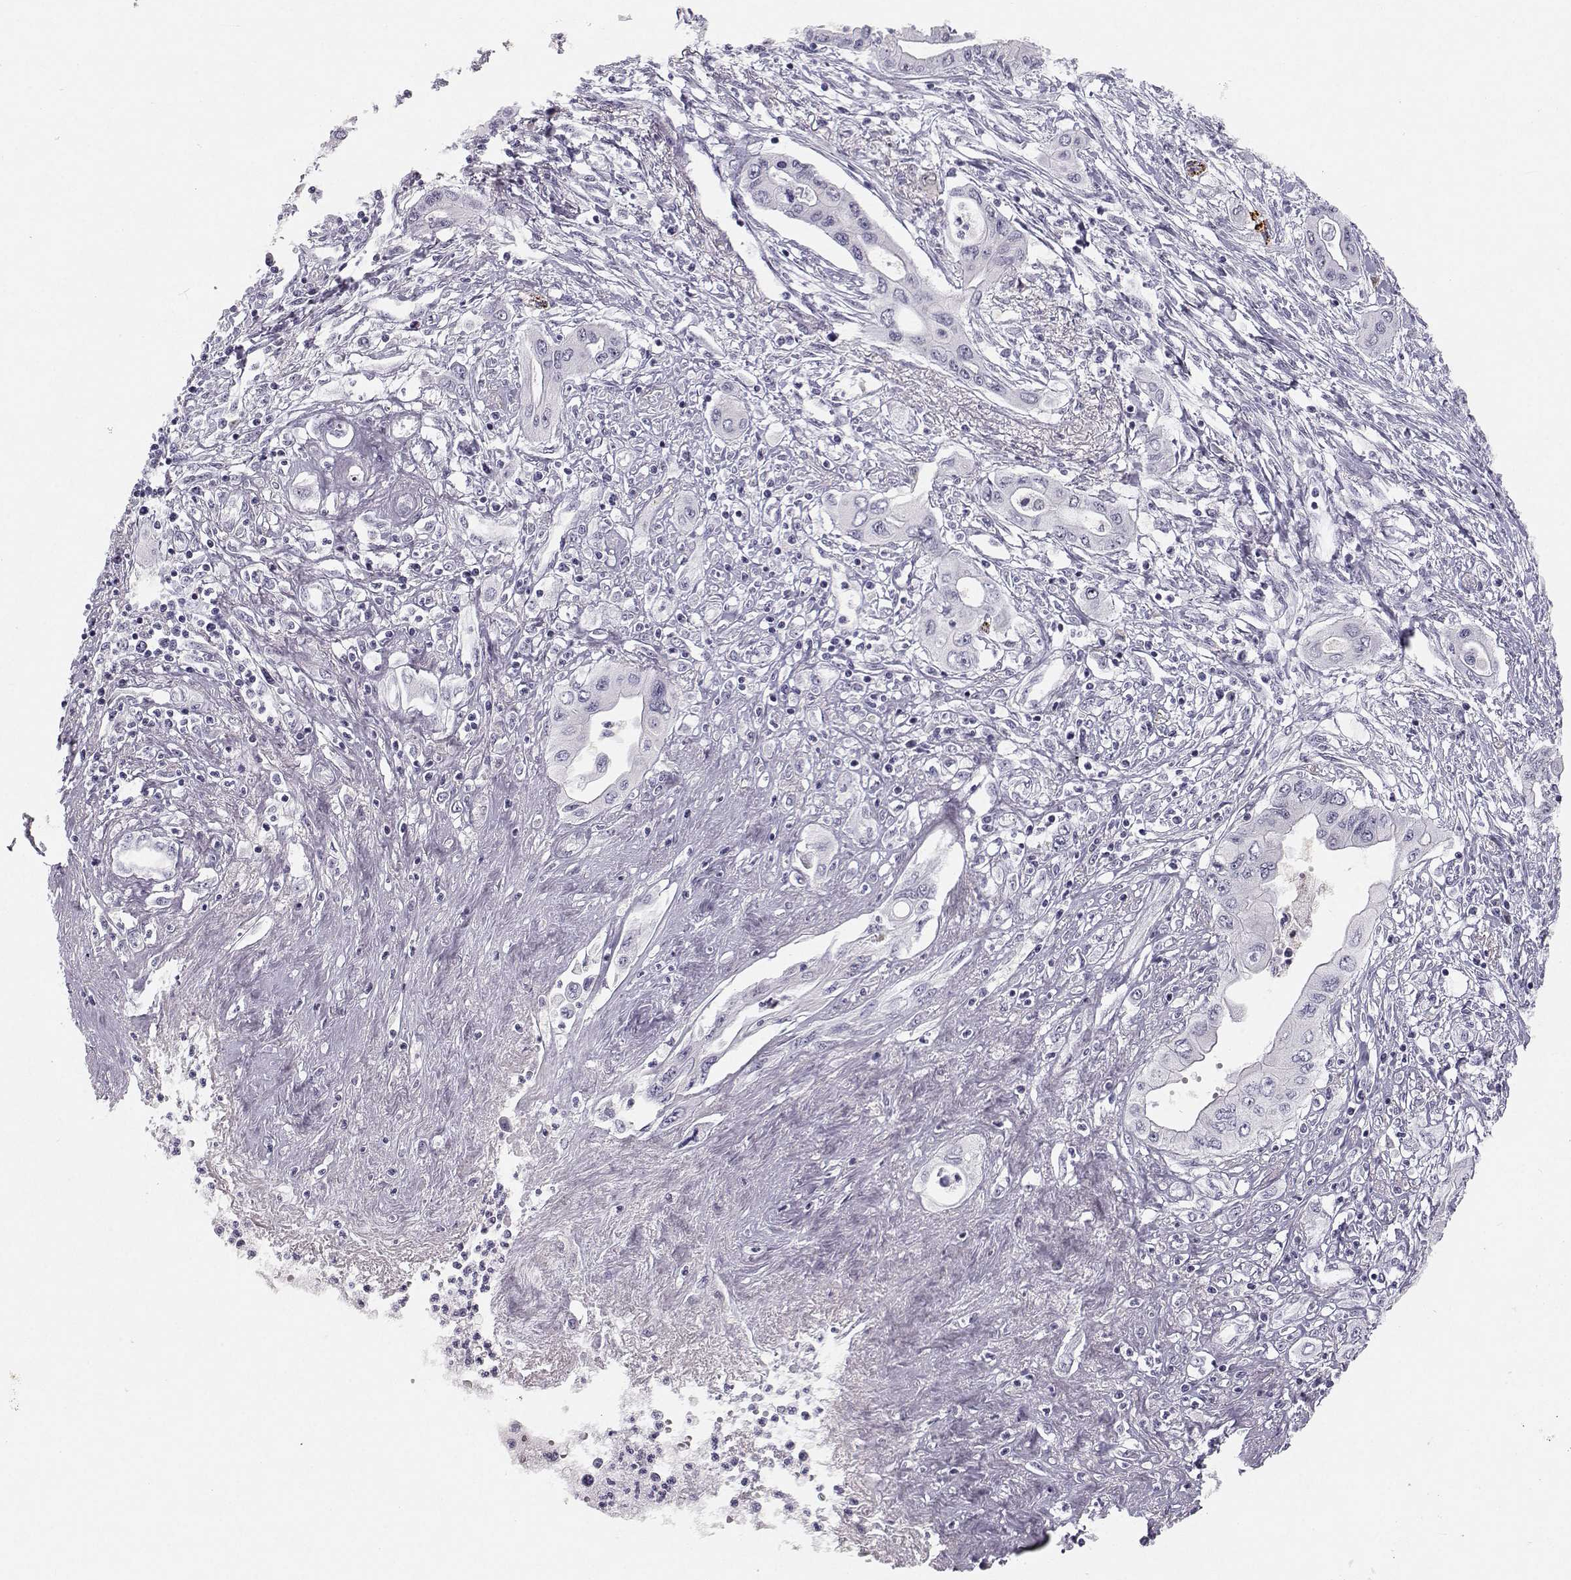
{"staining": {"intensity": "negative", "quantity": "none", "location": "none"}, "tissue": "pancreatic cancer", "cell_type": "Tumor cells", "image_type": "cancer", "snomed": [{"axis": "morphology", "description": "Adenocarcinoma, NOS"}, {"axis": "topography", "description": "Pancreas"}], "caption": "IHC image of human adenocarcinoma (pancreatic) stained for a protein (brown), which exhibits no positivity in tumor cells. Brightfield microscopy of immunohistochemistry stained with DAB (3,3'-diaminobenzidine) (brown) and hematoxylin (blue), captured at high magnification.", "gene": "HTR7", "patient": {"sex": "female", "age": 62}}